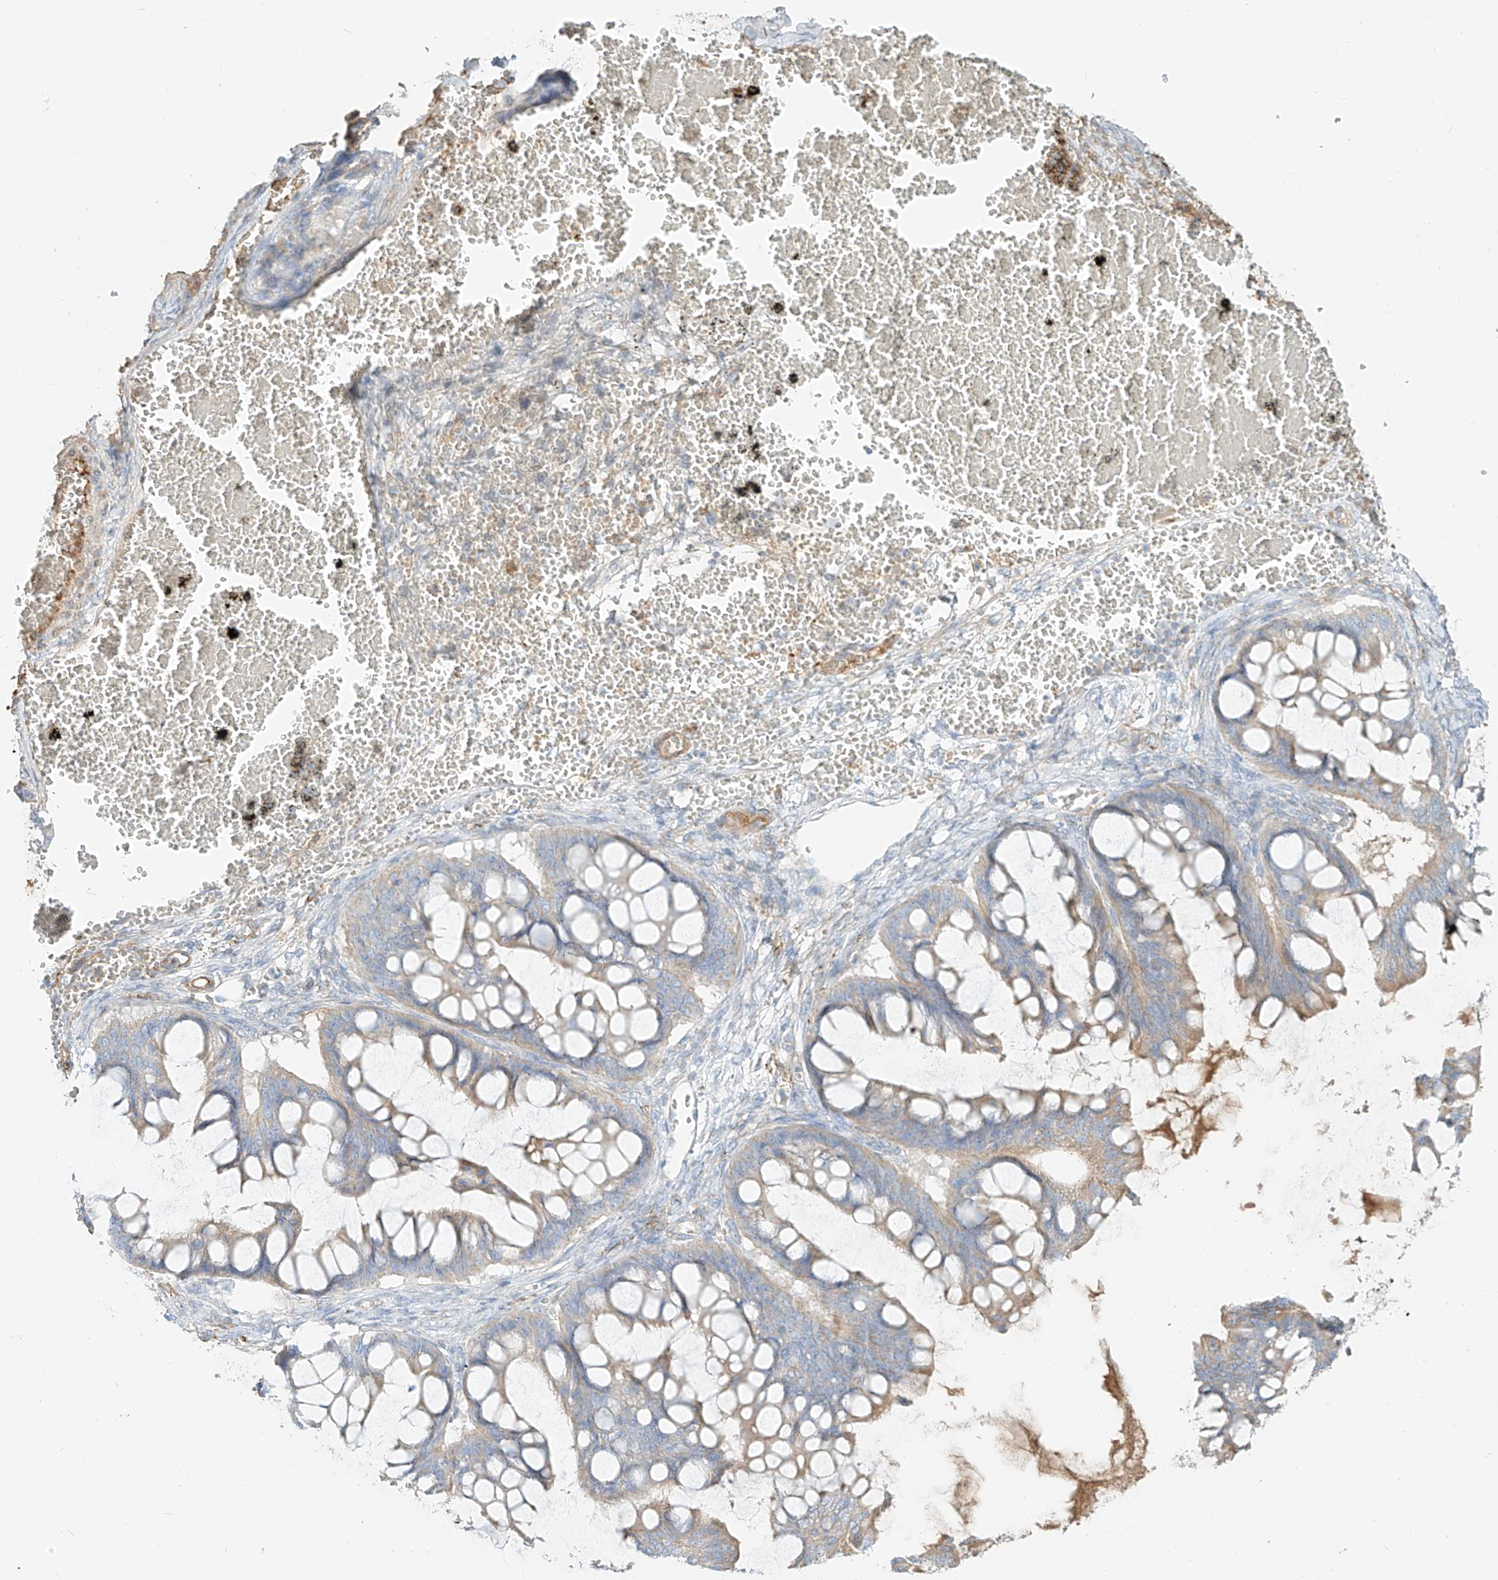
{"staining": {"intensity": "moderate", "quantity": "<25%", "location": "cytoplasmic/membranous"}, "tissue": "ovarian cancer", "cell_type": "Tumor cells", "image_type": "cancer", "snomed": [{"axis": "morphology", "description": "Cystadenocarcinoma, mucinous, NOS"}, {"axis": "topography", "description": "Ovary"}], "caption": "Tumor cells reveal low levels of moderate cytoplasmic/membranous expression in about <25% of cells in human ovarian cancer (mucinous cystadenocarcinoma). The staining was performed using DAB (3,3'-diaminobenzidine), with brown indicating positive protein expression. Nuclei are stained blue with hematoxylin.", "gene": "OCSTAMP", "patient": {"sex": "female", "age": 73}}